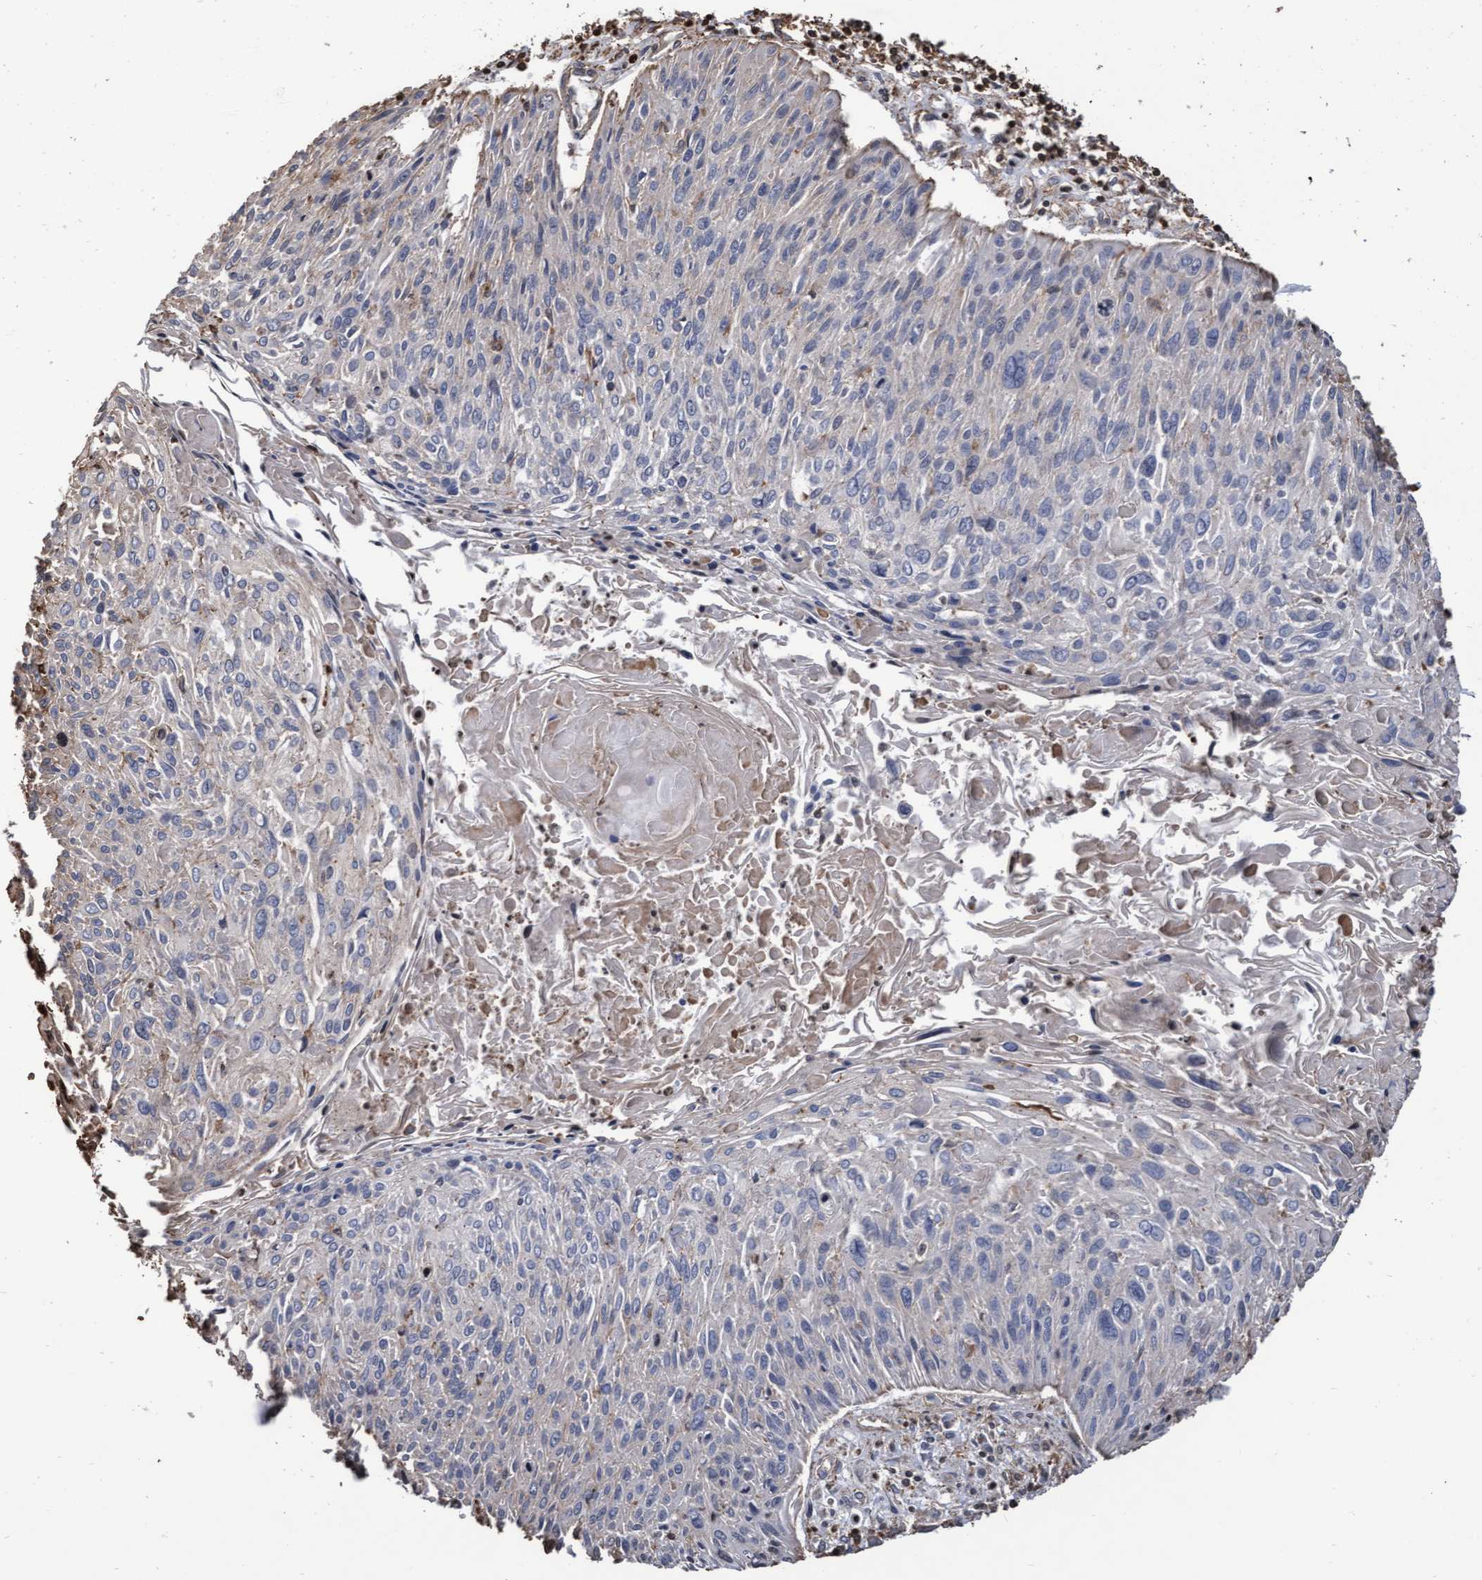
{"staining": {"intensity": "negative", "quantity": "none", "location": "none"}, "tissue": "cervical cancer", "cell_type": "Tumor cells", "image_type": "cancer", "snomed": [{"axis": "morphology", "description": "Squamous cell carcinoma, NOS"}, {"axis": "topography", "description": "Cervix"}], "caption": "A photomicrograph of human cervical cancer (squamous cell carcinoma) is negative for staining in tumor cells. Nuclei are stained in blue.", "gene": "GRHPR", "patient": {"sex": "female", "age": 51}}